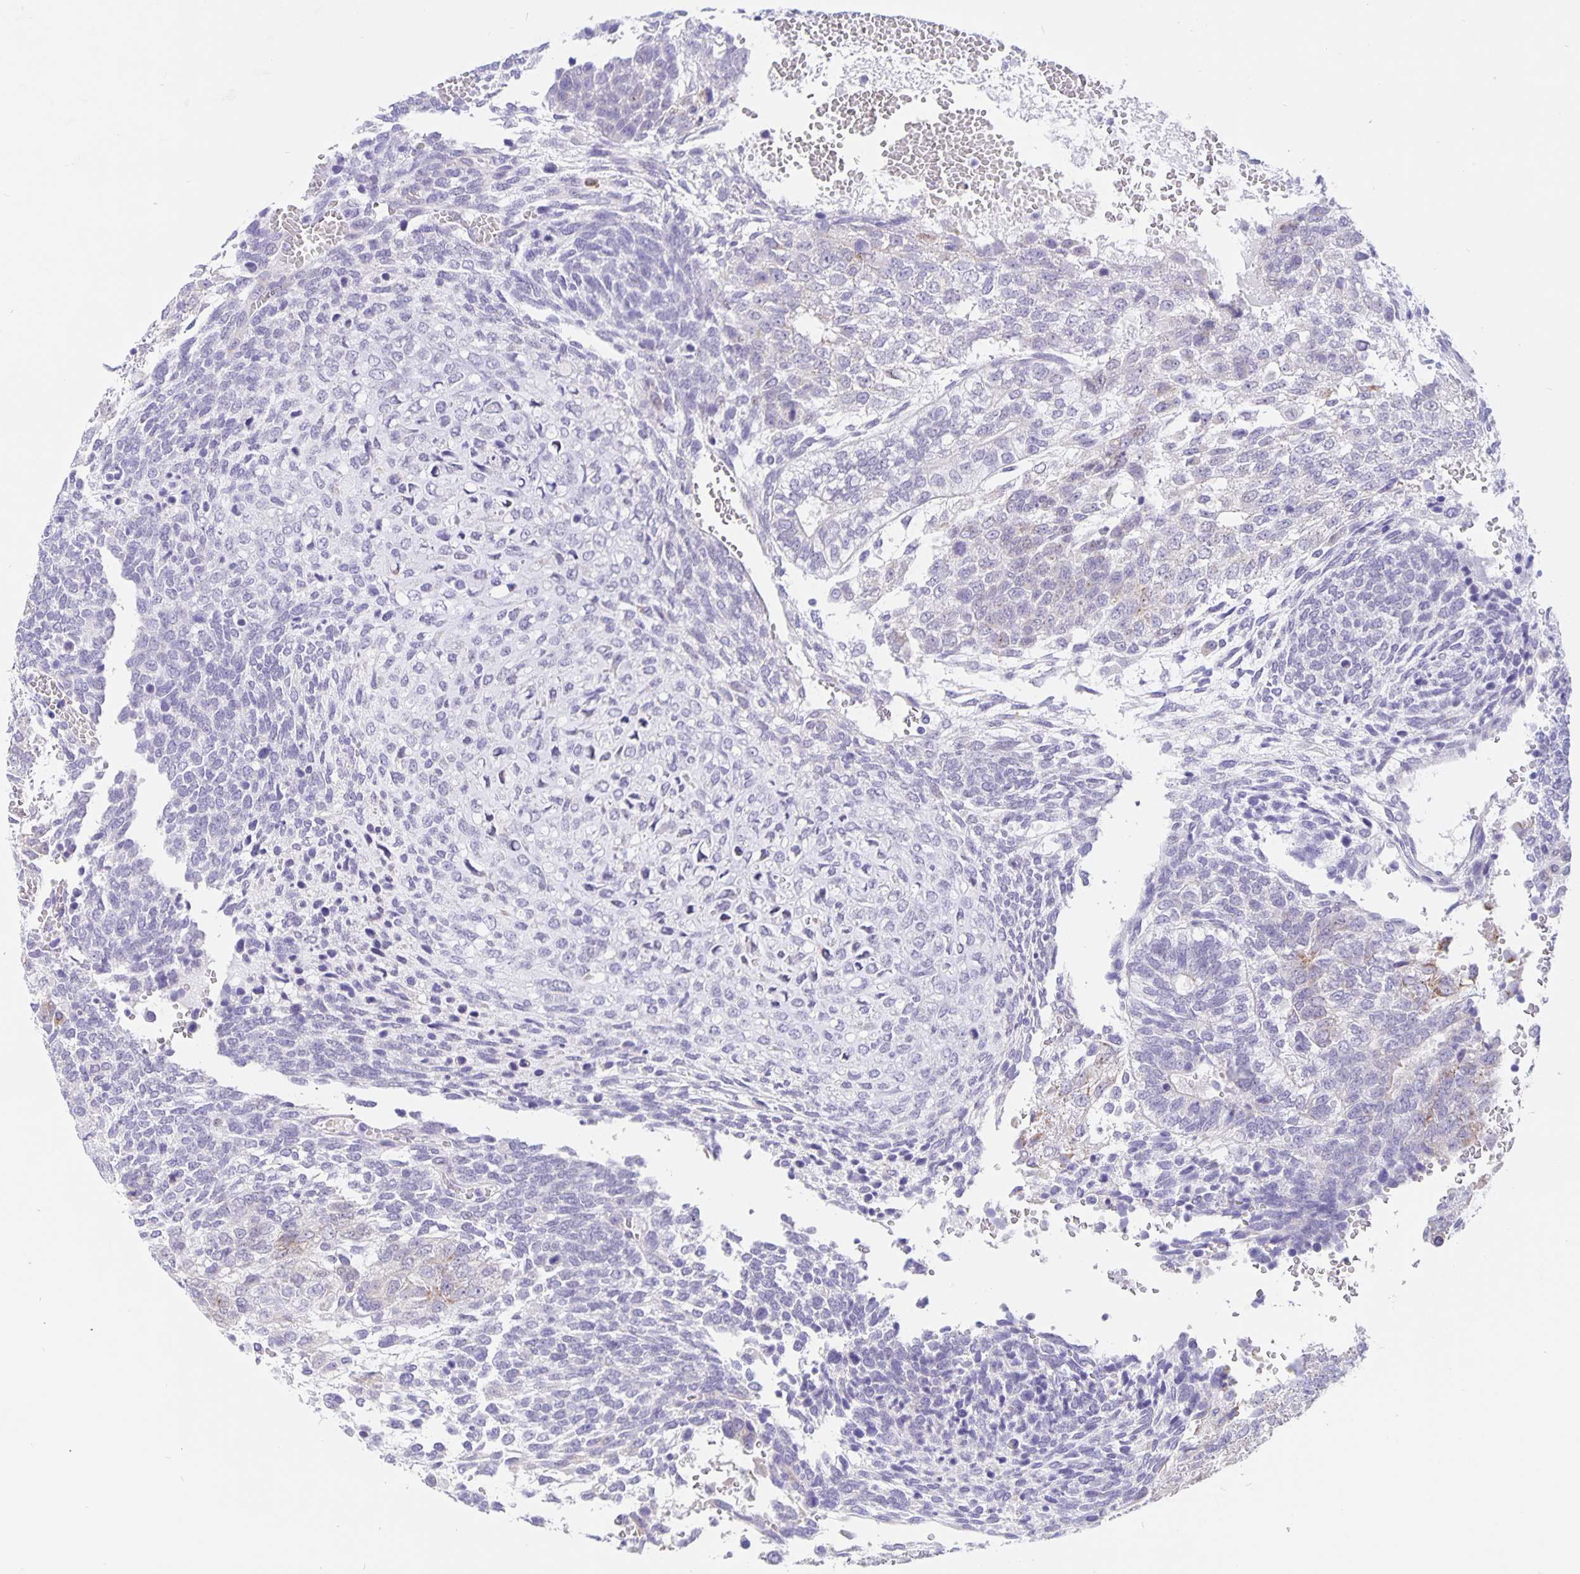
{"staining": {"intensity": "negative", "quantity": "none", "location": "none"}, "tissue": "testis cancer", "cell_type": "Tumor cells", "image_type": "cancer", "snomed": [{"axis": "morphology", "description": "Normal tissue, NOS"}, {"axis": "morphology", "description": "Carcinoma, Embryonal, NOS"}, {"axis": "topography", "description": "Testis"}, {"axis": "topography", "description": "Epididymis"}], "caption": "The photomicrograph exhibits no staining of tumor cells in embryonal carcinoma (testis).", "gene": "ERMN", "patient": {"sex": "male", "age": 23}}